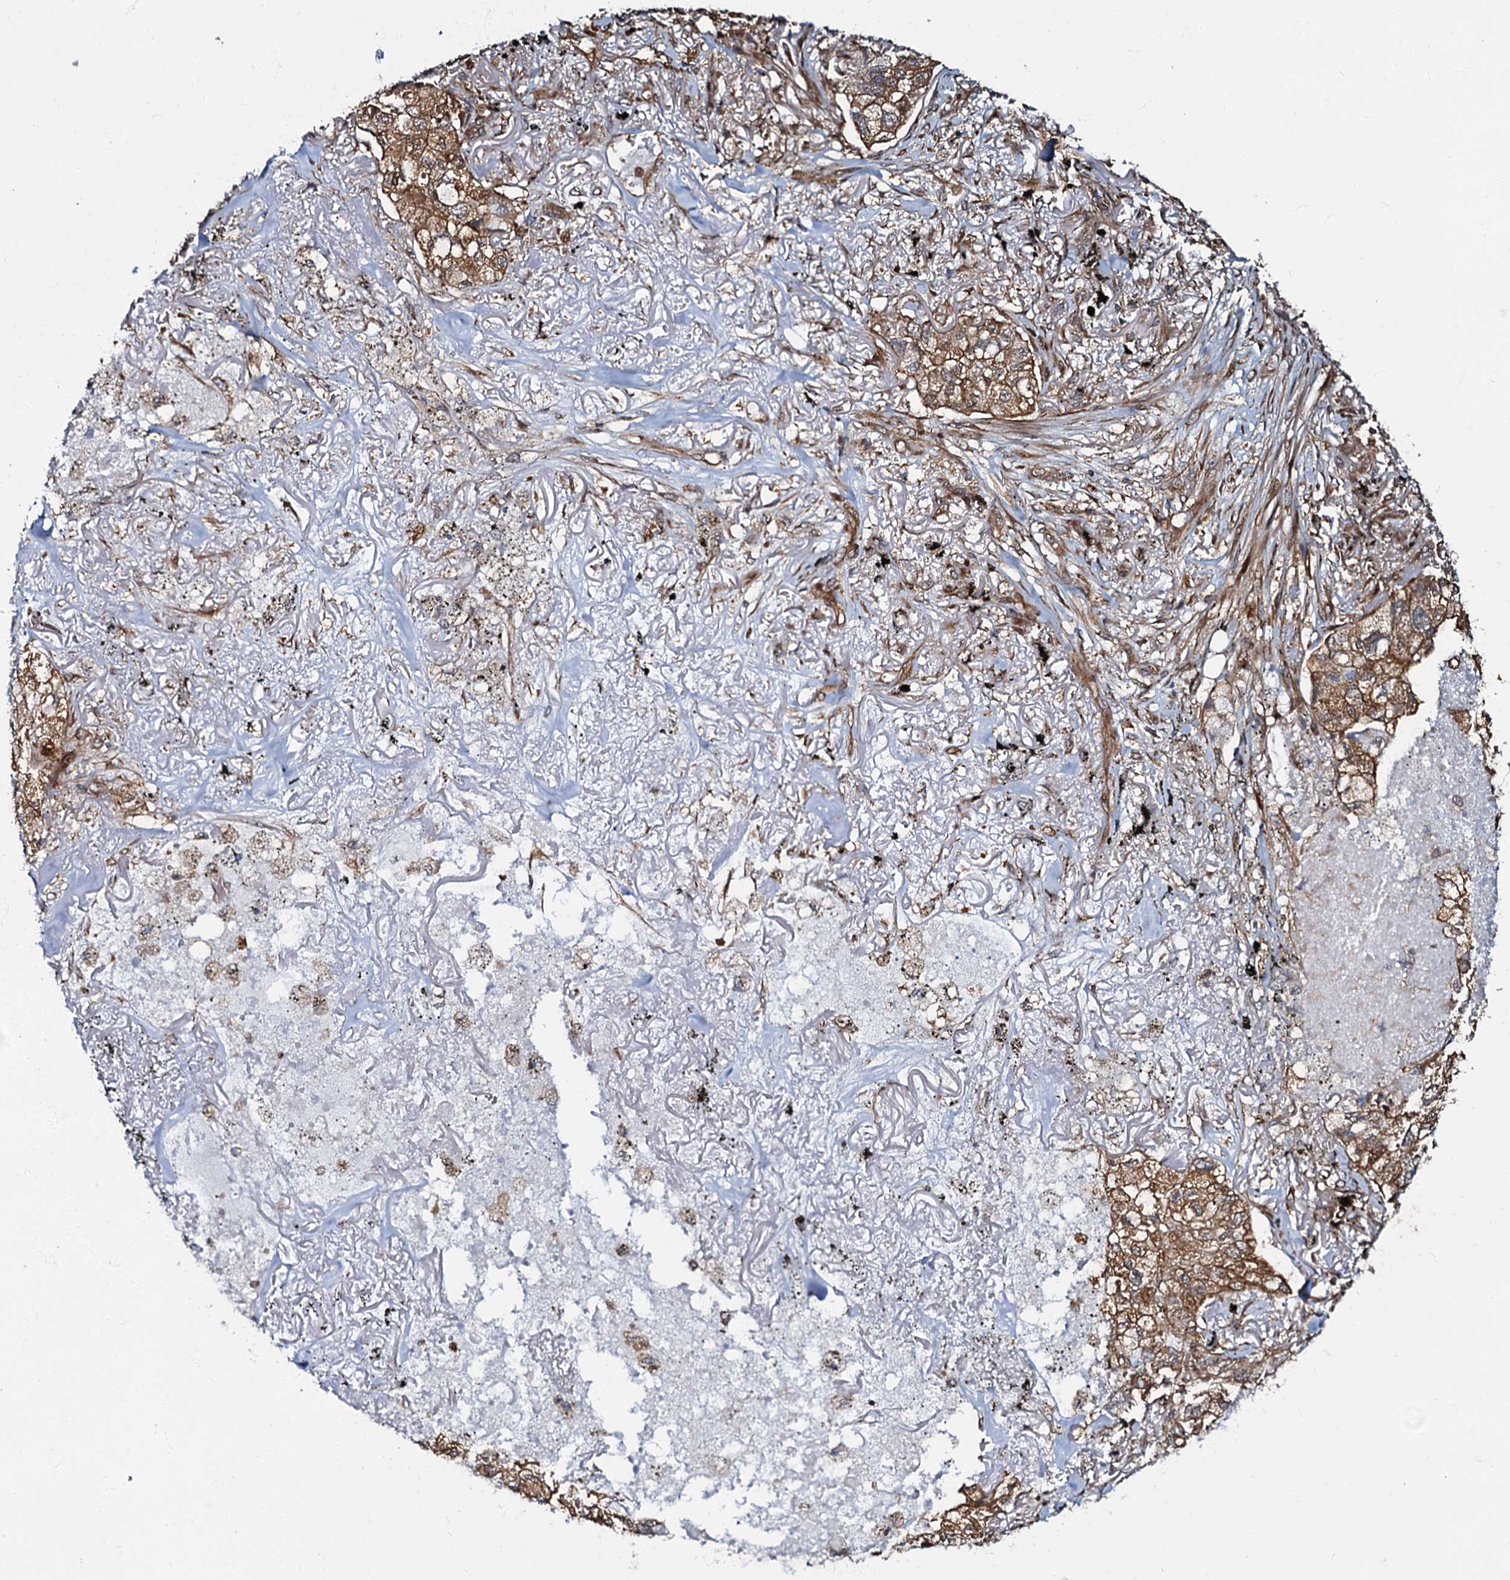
{"staining": {"intensity": "moderate", "quantity": ">75%", "location": "cytoplasmic/membranous"}, "tissue": "lung cancer", "cell_type": "Tumor cells", "image_type": "cancer", "snomed": [{"axis": "morphology", "description": "Adenocarcinoma, NOS"}, {"axis": "topography", "description": "Lung"}], "caption": "This photomicrograph shows lung cancer stained with immunohistochemistry to label a protein in brown. The cytoplasmic/membranous of tumor cells show moderate positivity for the protein. Nuclei are counter-stained blue.", "gene": "OSBP", "patient": {"sex": "male", "age": 65}}